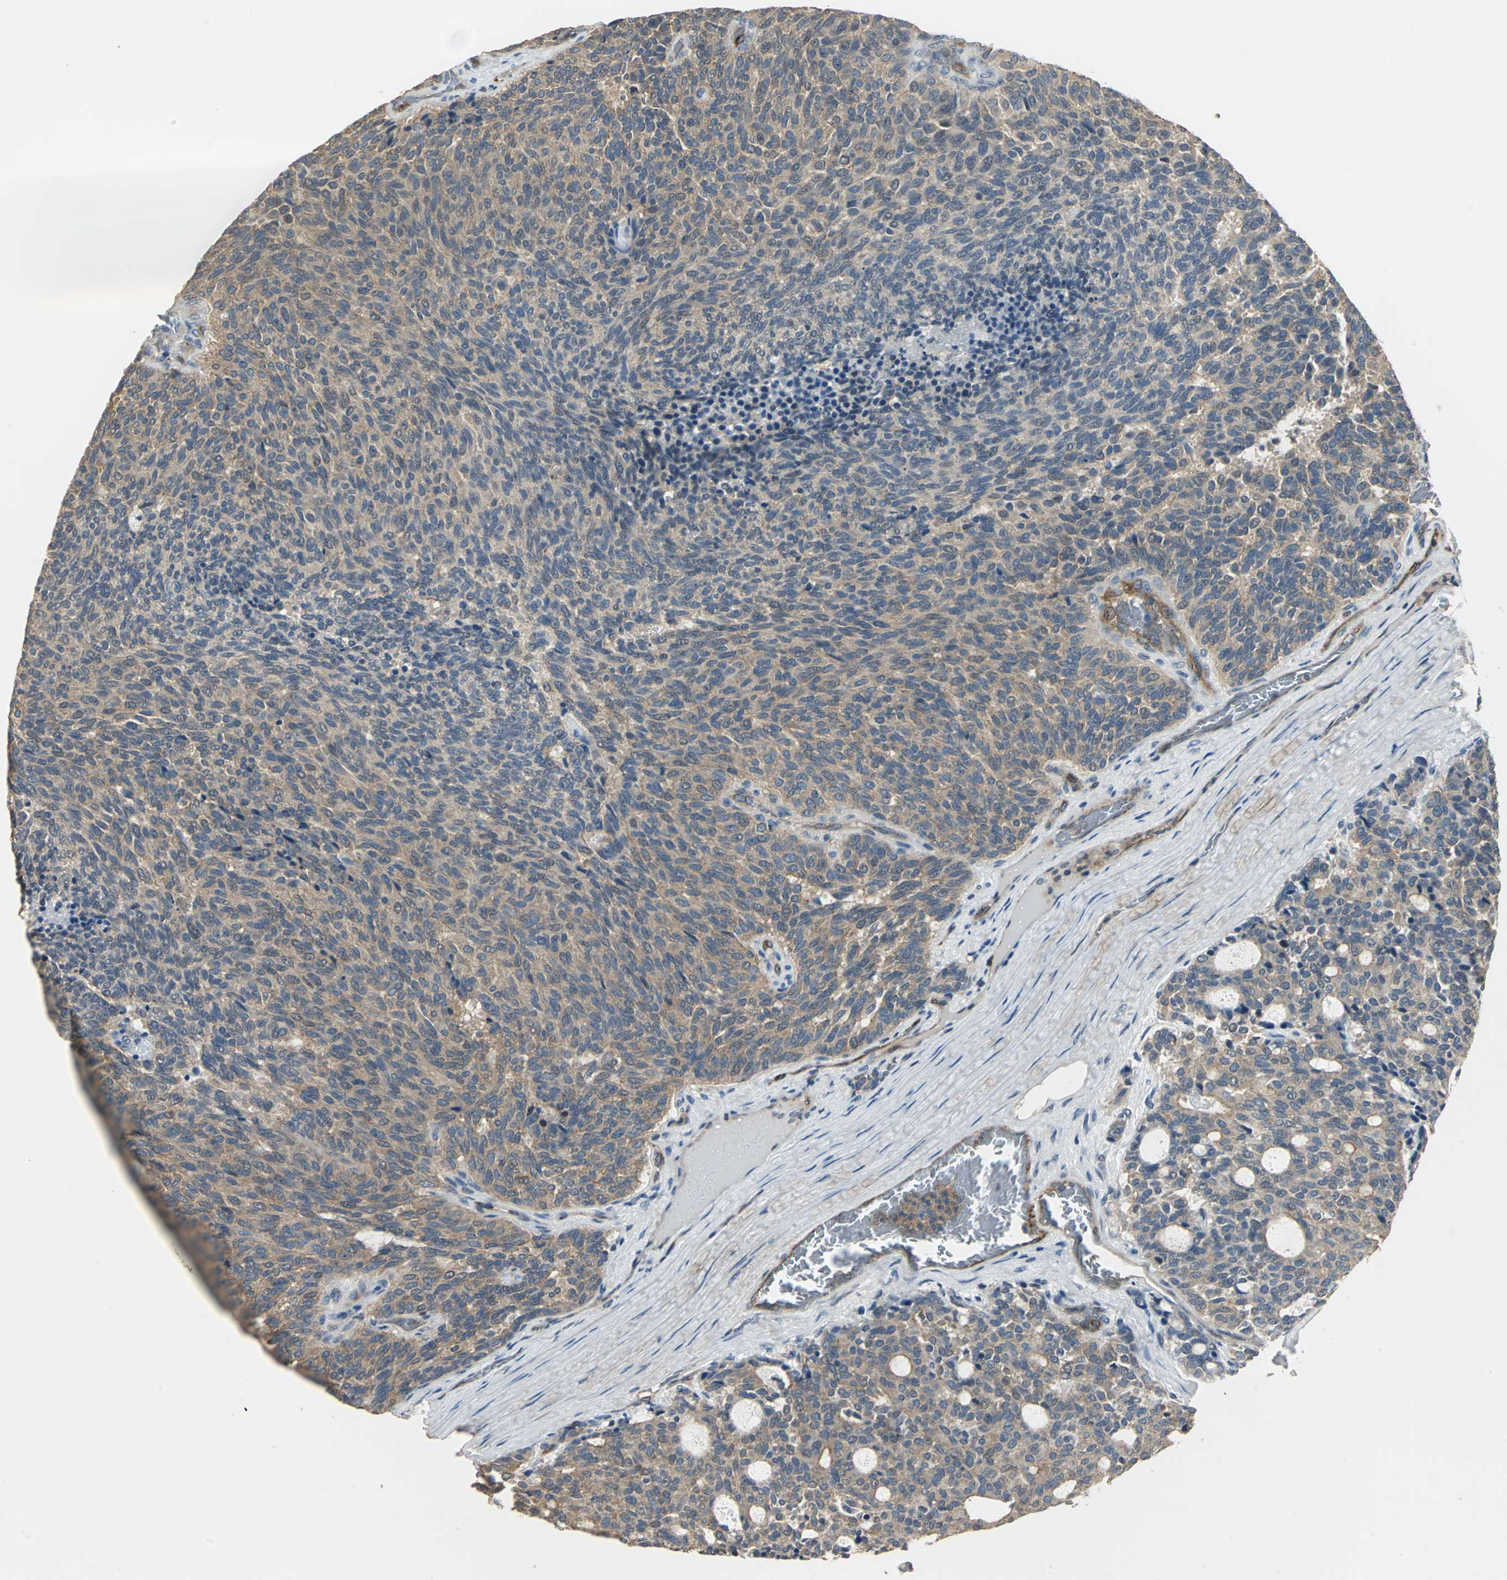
{"staining": {"intensity": "moderate", "quantity": "25%-75%", "location": "cytoplasmic/membranous"}, "tissue": "carcinoid", "cell_type": "Tumor cells", "image_type": "cancer", "snomed": [{"axis": "morphology", "description": "Carcinoid, malignant, NOS"}, {"axis": "topography", "description": "Pancreas"}], "caption": "Human carcinoid stained with a brown dye shows moderate cytoplasmic/membranous positive positivity in about 25%-75% of tumor cells.", "gene": "RAPGEF1", "patient": {"sex": "female", "age": 54}}